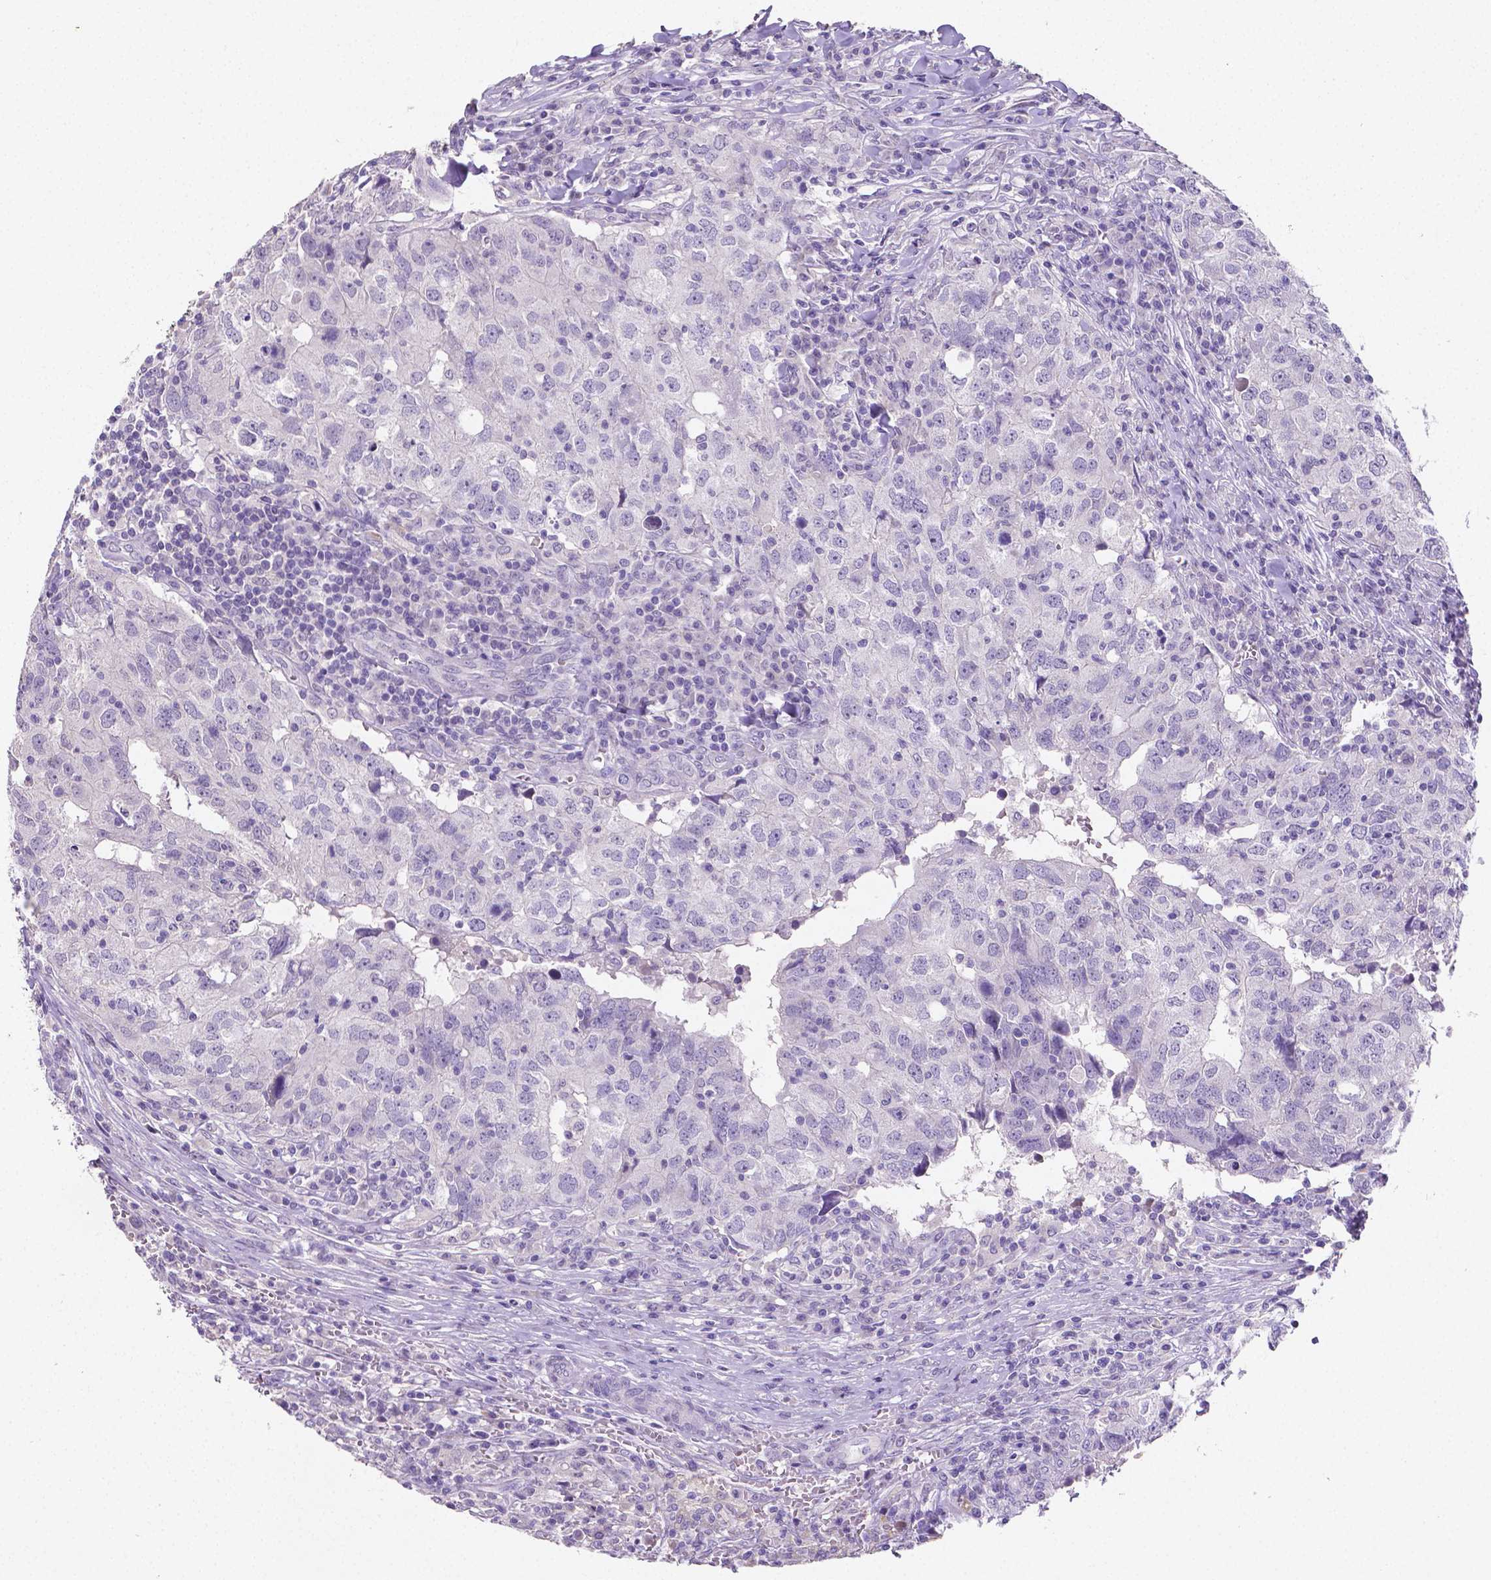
{"staining": {"intensity": "negative", "quantity": "none", "location": "none"}, "tissue": "breast cancer", "cell_type": "Tumor cells", "image_type": "cancer", "snomed": [{"axis": "morphology", "description": "Duct carcinoma"}, {"axis": "topography", "description": "Breast"}], "caption": "The histopathology image reveals no staining of tumor cells in breast cancer (invasive ductal carcinoma).", "gene": "SATB2", "patient": {"sex": "female", "age": 30}}